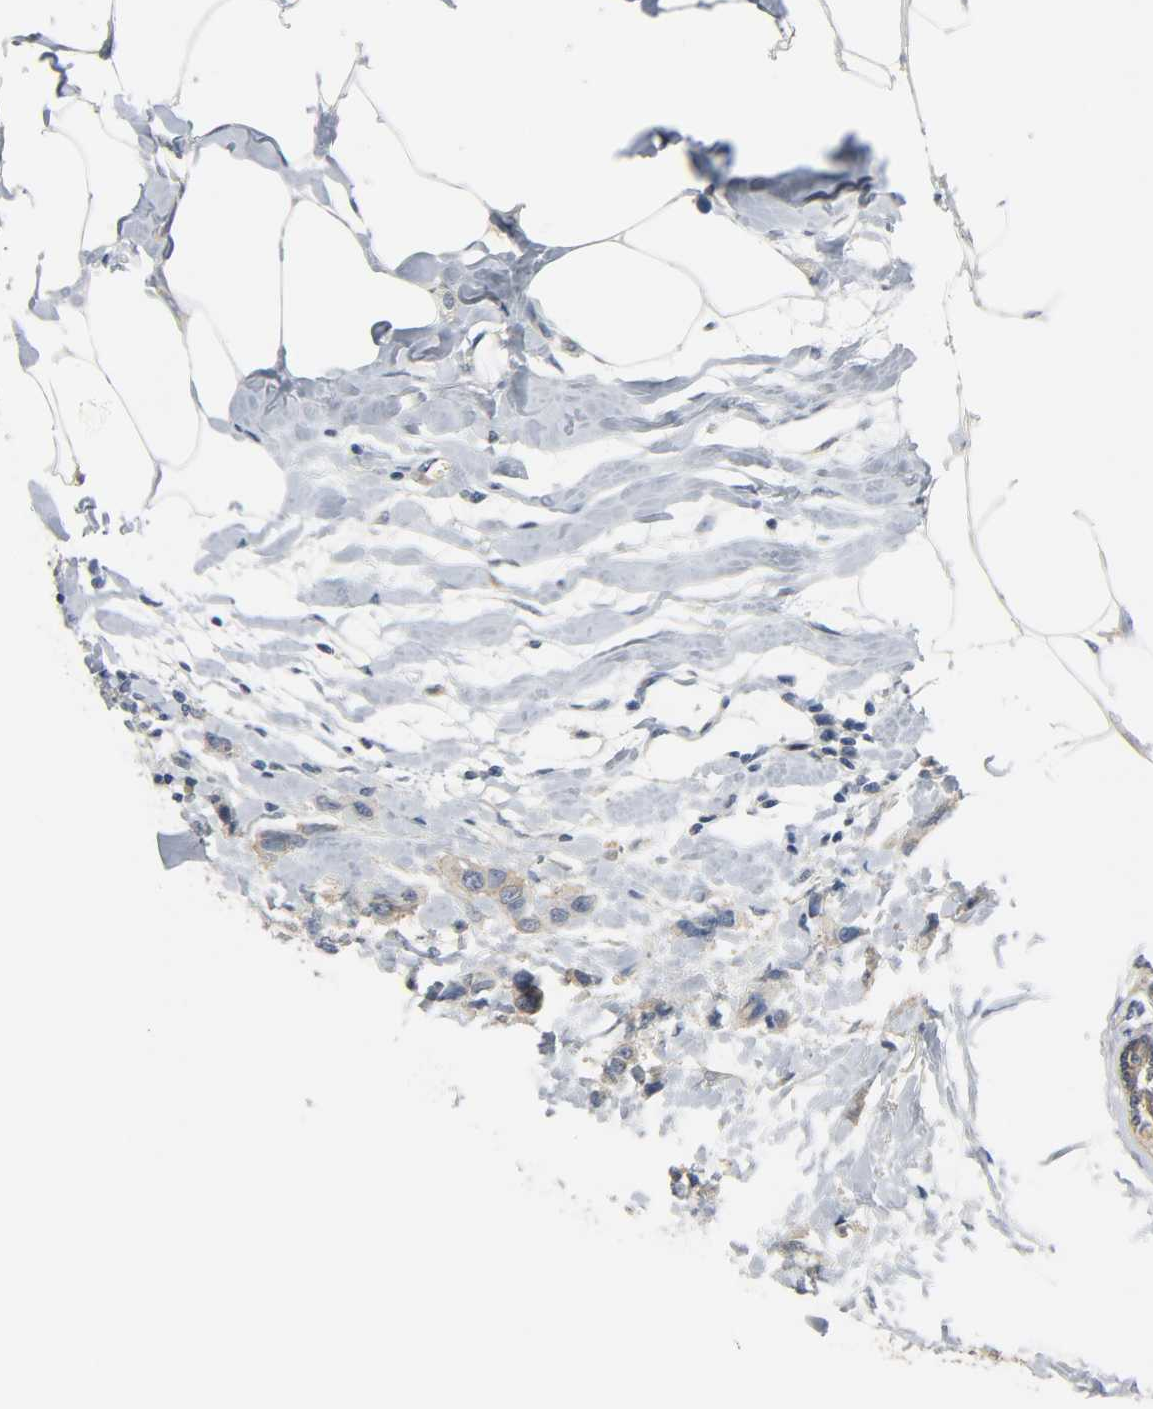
{"staining": {"intensity": "strong", "quantity": ">75%", "location": "cytoplasmic/membranous"}, "tissue": "breast cancer", "cell_type": "Tumor cells", "image_type": "cancer", "snomed": [{"axis": "morphology", "description": "Normal tissue, NOS"}, {"axis": "morphology", "description": "Duct carcinoma"}, {"axis": "topography", "description": "Breast"}], "caption": "An image of breast intraductal carcinoma stained for a protein displays strong cytoplasmic/membranous brown staining in tumor cells.", "gene": "ARPC1A", "patient": {"sex": "female", "age": 50}}